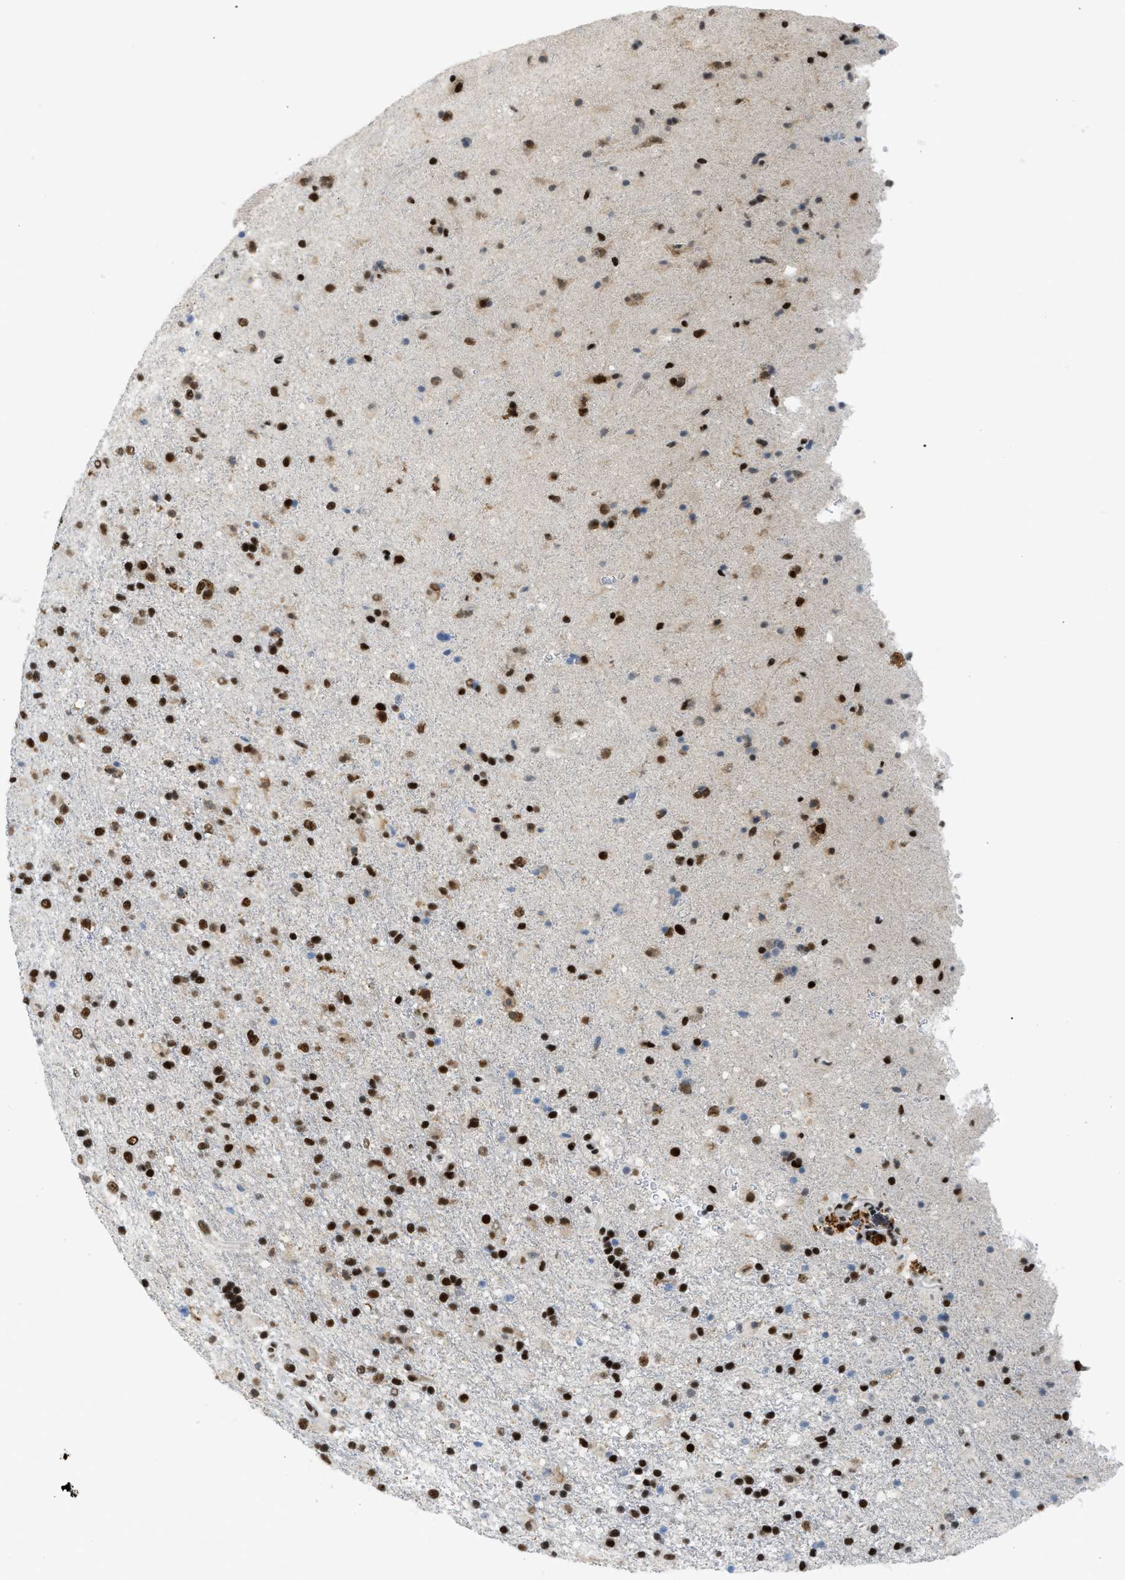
{"staining": {"intensity": "strong", "quantity": ">75%", "location": "nuclear"}, "tissue": "glioma", "cell_type": "Tumor cells", "image_type": "cancer", "snomed": [{"axis": "morphology", "description": "Glioma, malignant, Low grade"}, {"axis": "topography", "description": "Brain"}], "caption": "A photomicrograph showing strong nuclear staining in approximately >75% of tumor cells in low-grade glioma (malignant), as visualized by brown immunohistochemical staining.", "gene": "SCAF4", "patient": {"sex": "male", "age": 65}}